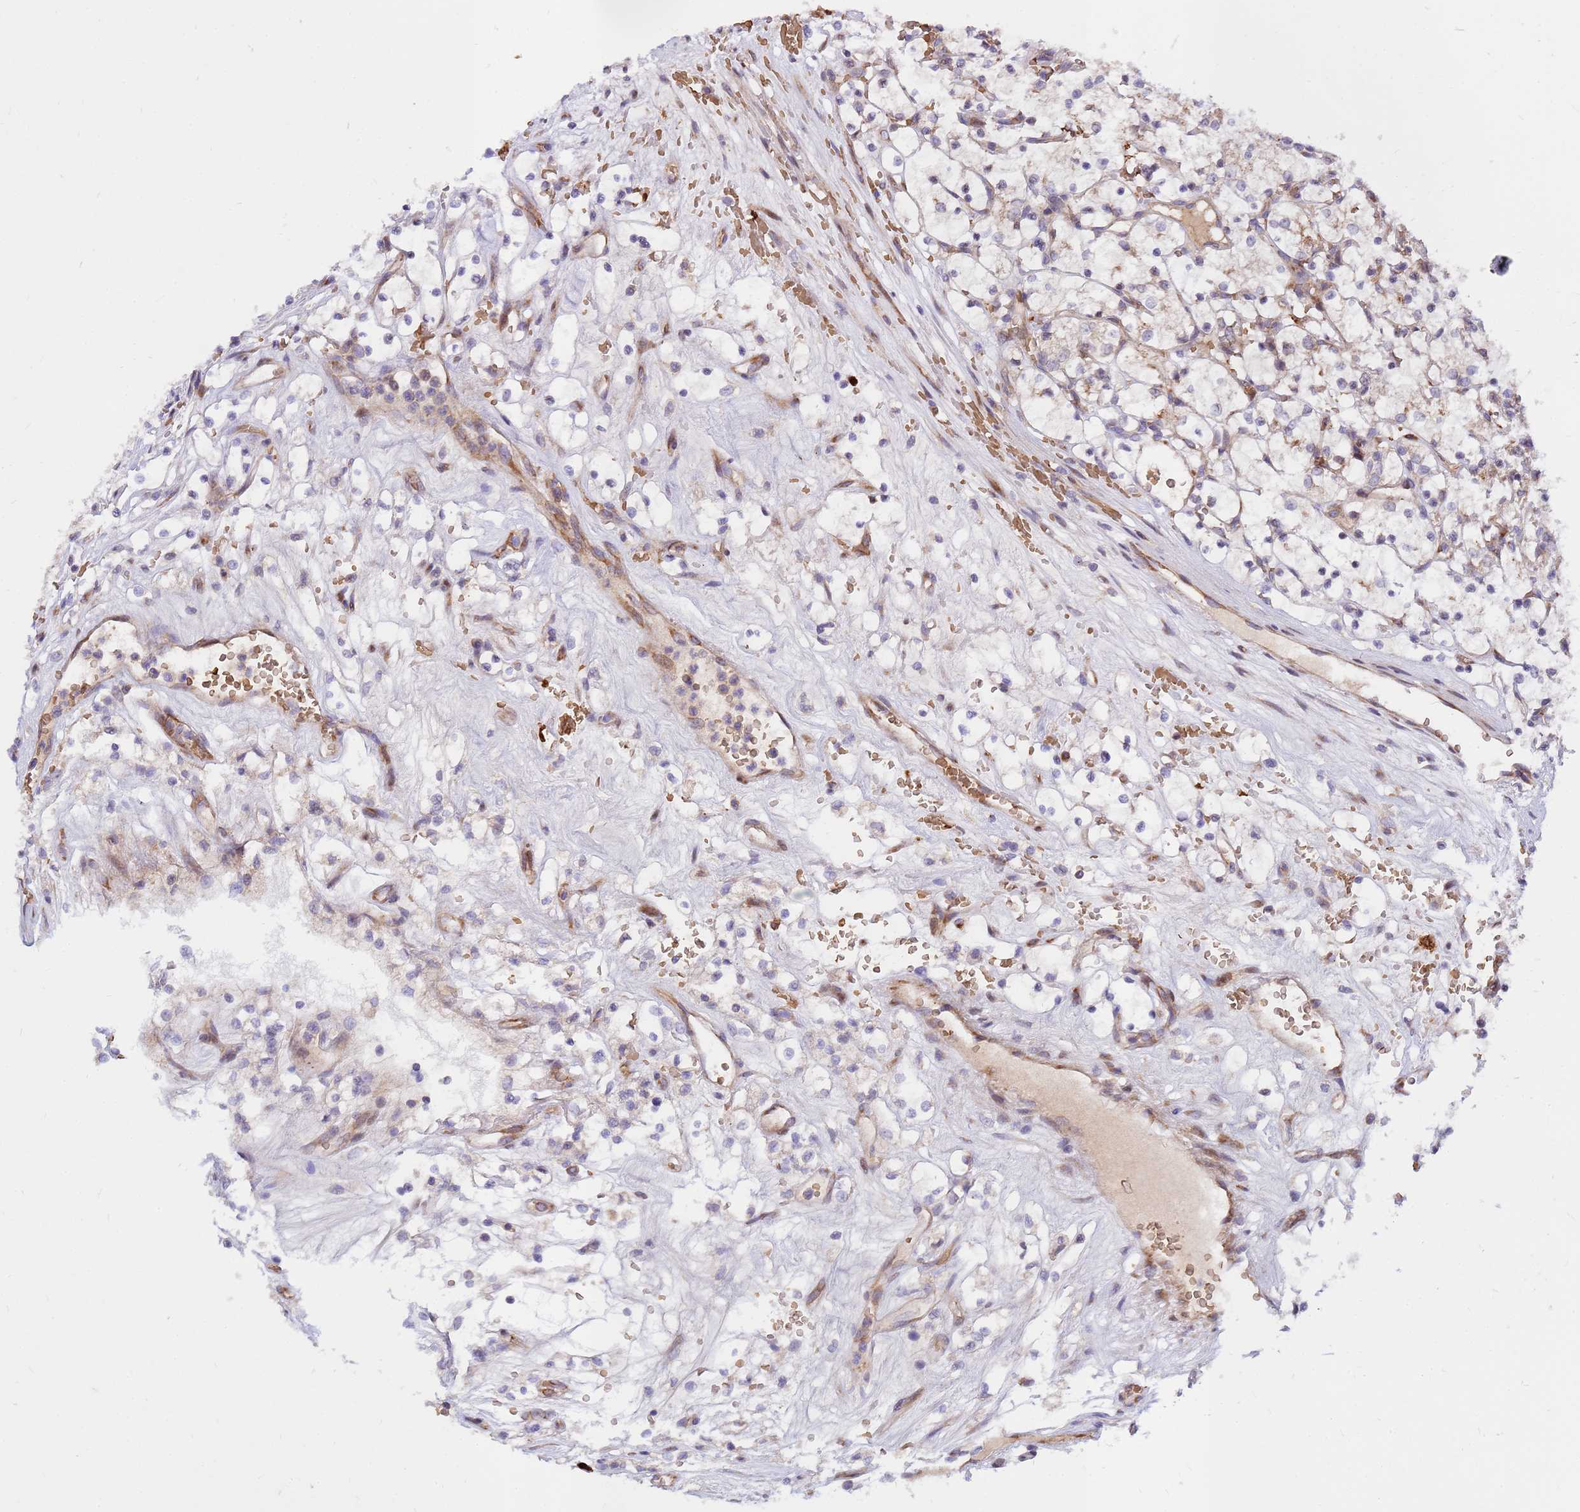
{"staining": {"intensity": "negative", "quantity": "none", "location": "none"}, "tissue": "renal cancer", "cell_type": "Tumor cells", "image_type": "cancer", "snomed": [{"axis": "morphology", "description": "Adenocarcinoma, NOS"}, {"axis": "topography", "description": "Kidney"}], "caption": "High power microscopy histopathology image of an immunohistochemistry (IHC) image of renal cancer (adenocarcinoma), revealing no significant expression in tumor cells.", "gene": "ZNF669", "patient": {"sex": "female", "age": 69}}